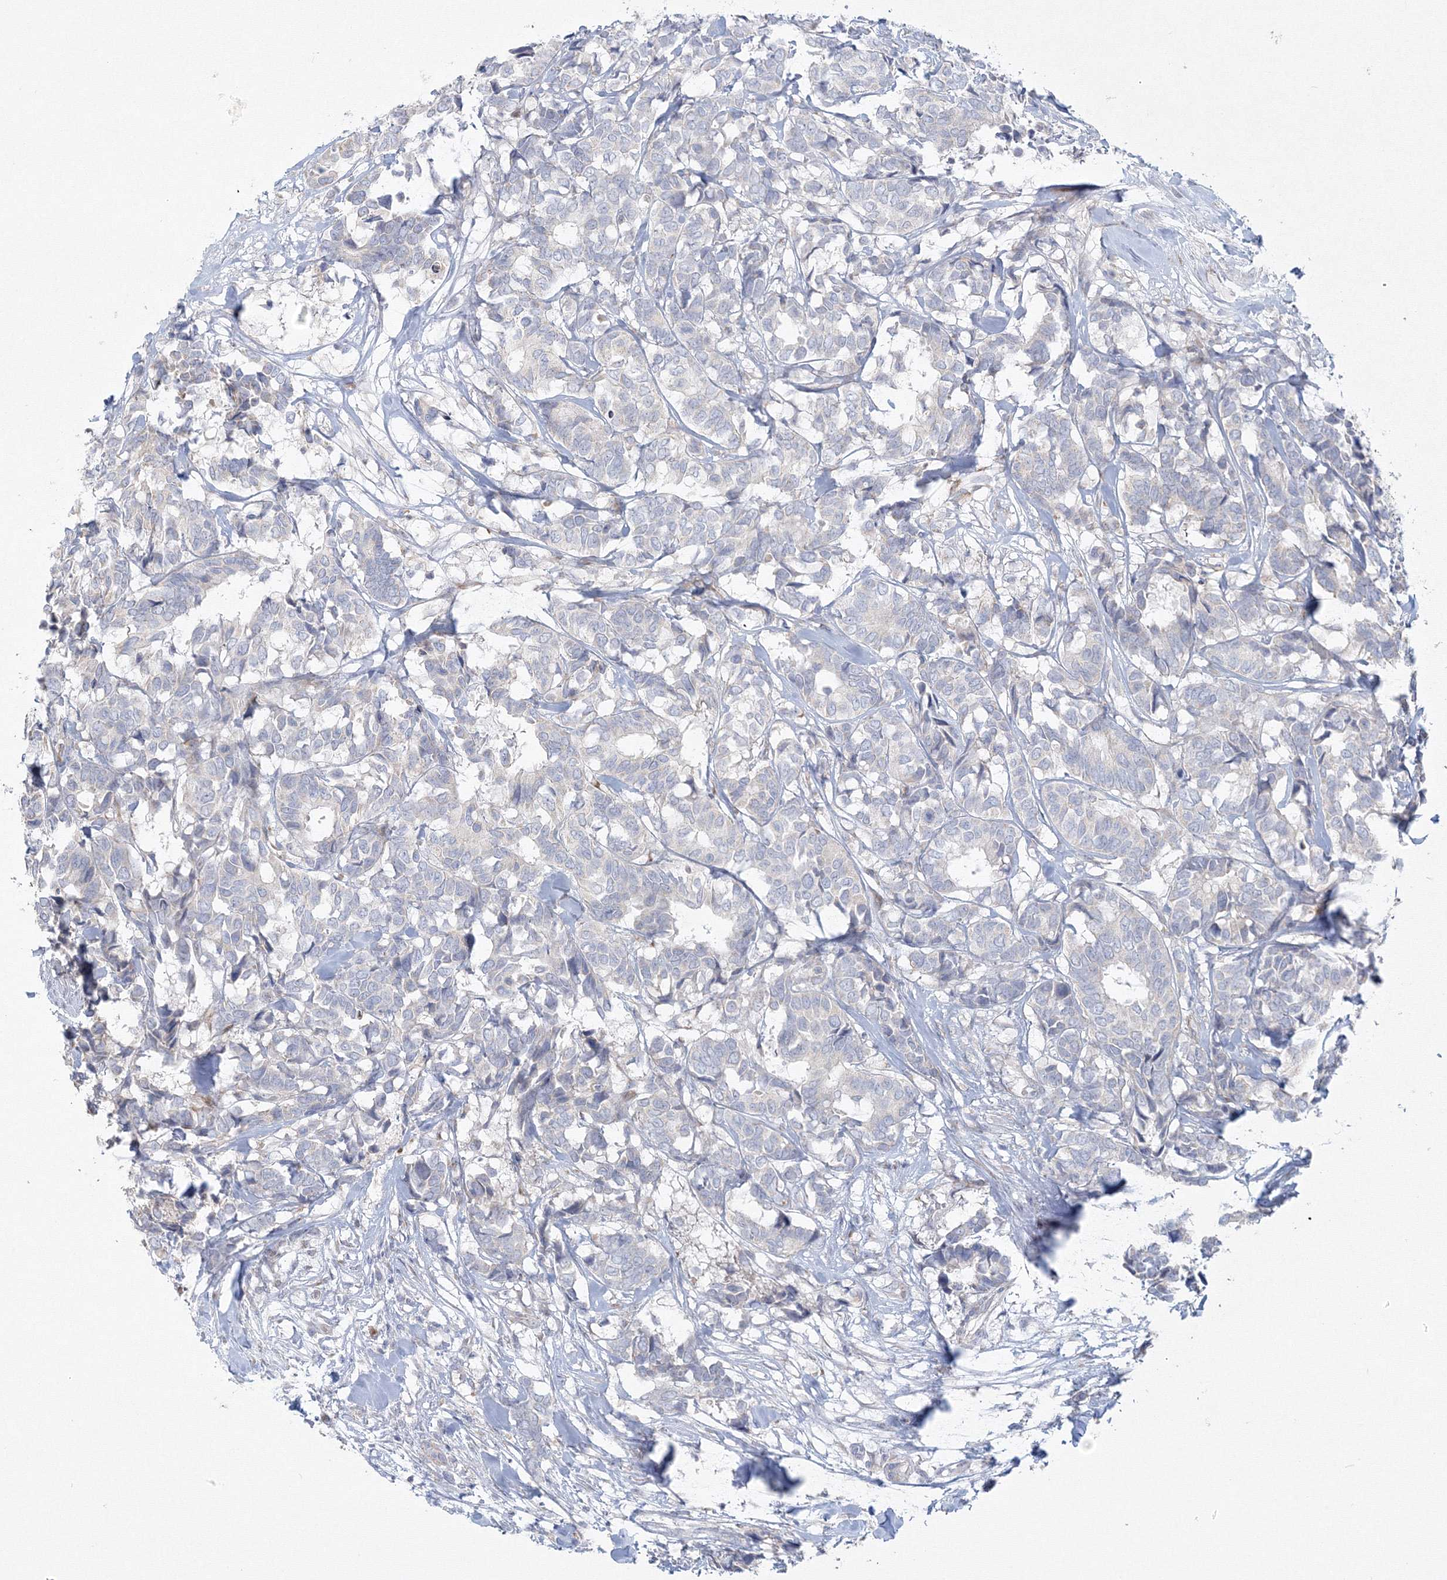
{"staining": {"intensity": "negative", "quantity": "none", "location": "none"}, "tissue": "breast cancer", "cell_type": "Tumor cells", "image_type": "cancer", "snomed": [{"axis": "morphology", "description": "Duct carcinoma"}, {"axis": "topography", "description": "Breast"}], "caption": "IHC image of neoplastic tissue: breast cancer (invasive ductal carcinoma) stained with DAB (3,3'-diaminobenzidine) exhibits no significant protein expression in tumor cells. Nuclei are stained in blue.", "gene": "WDR49", "patient": {"sex": "female", "age": 87}}